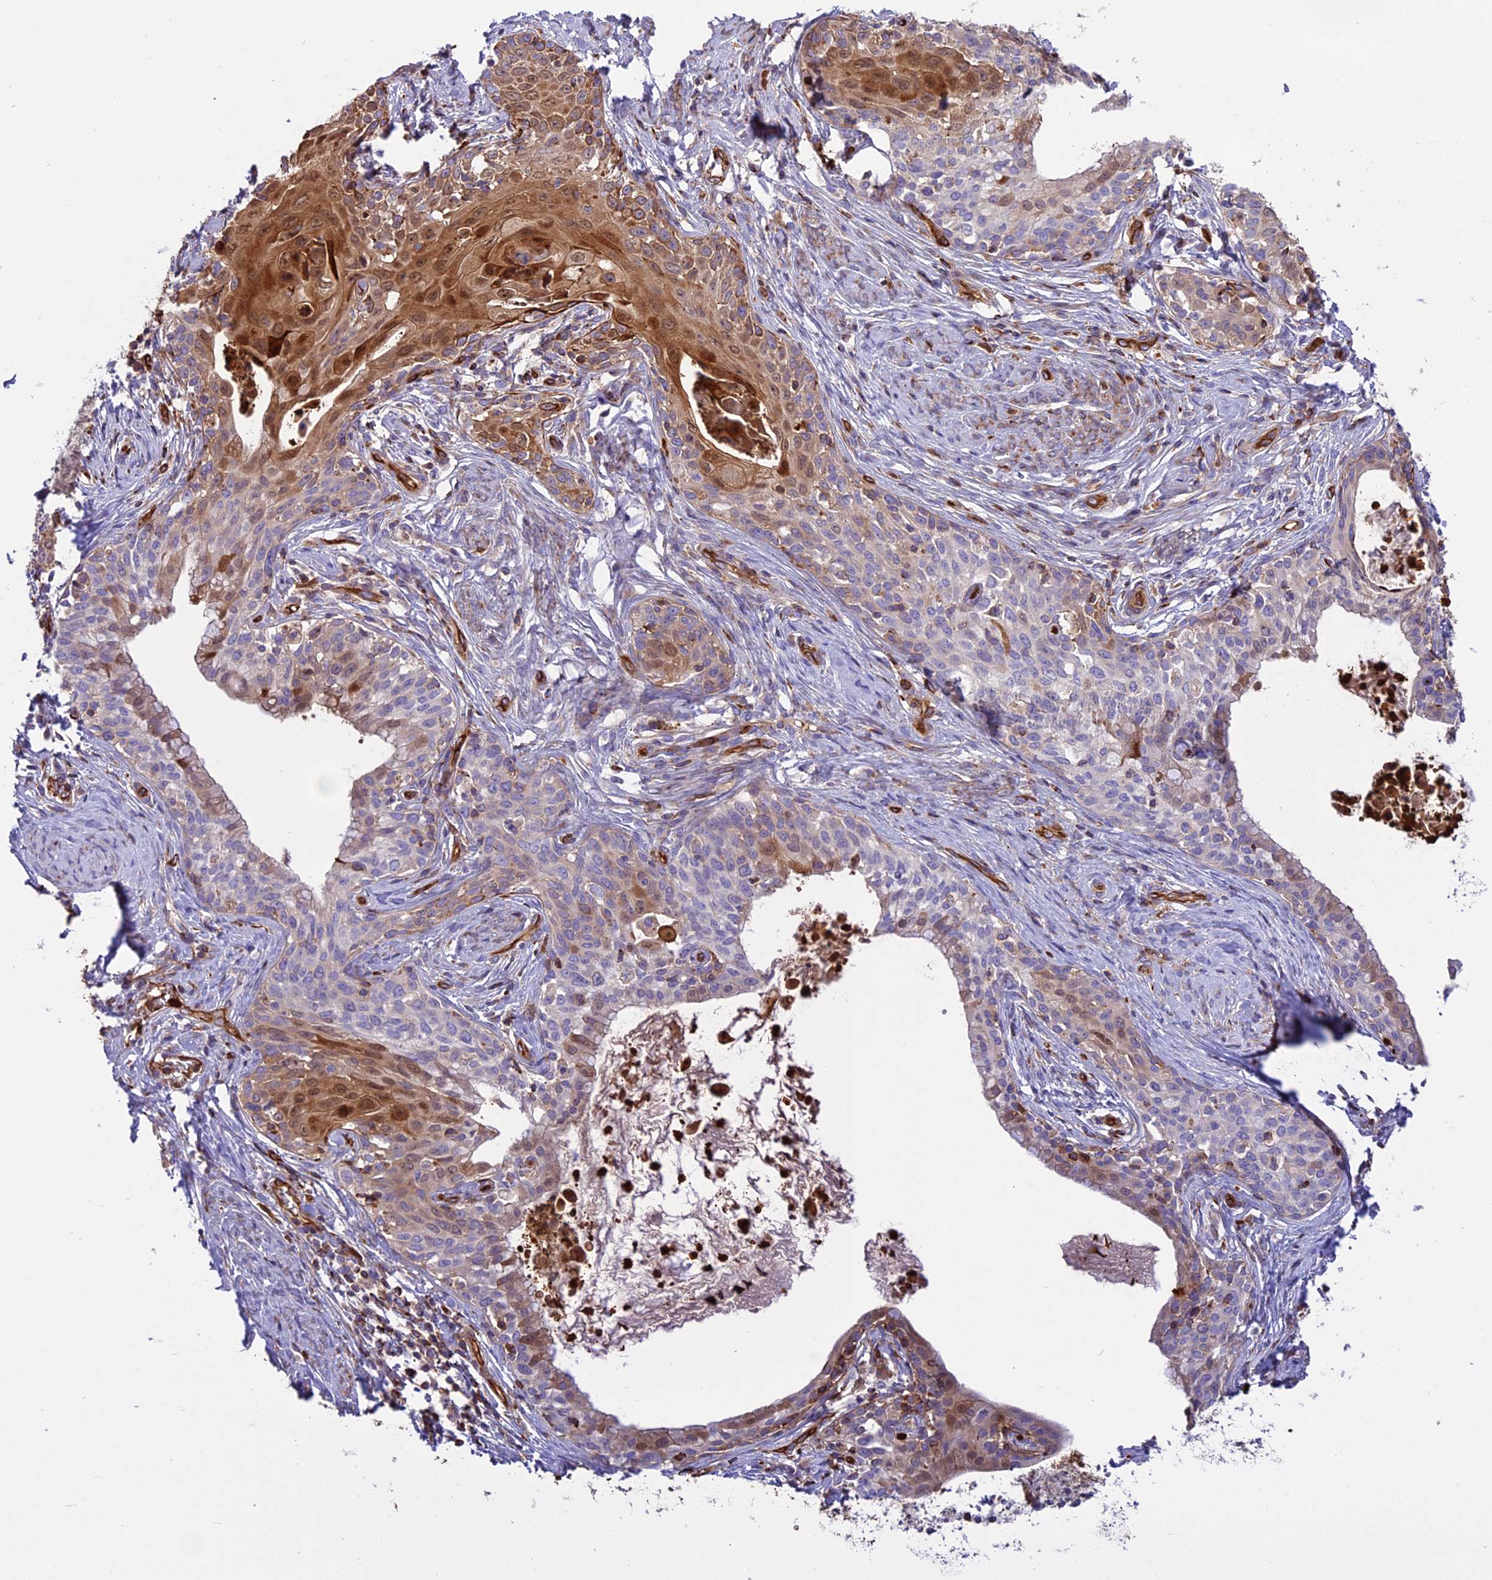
{"staining": {"intensity": "moderate", "quantity": "<25%", "location": "cytoplasmic/membranous,nuclear"}, "tissue": "cervical cancer", "cell_type": "Tumor cells", "image_type": "cancer", "snomed": [{"axis": "morphology", "description": "Squamous cell carcinoma, NOS"}, {"axis": "morphology", "description": "Adenocarcinoma, NOS"}, {"axis": "topography", "description": "Cervix"}], "caption": "Immunohistochemistry (DAB) staining of human squamous cell carcinoma (cervical) reveals moderate cytoplasmic/membranous and nuclear protein expression in about <25% of tumor cells.", "gene": "CD99L2", "patient": {"sex": "female", "age": 52}}